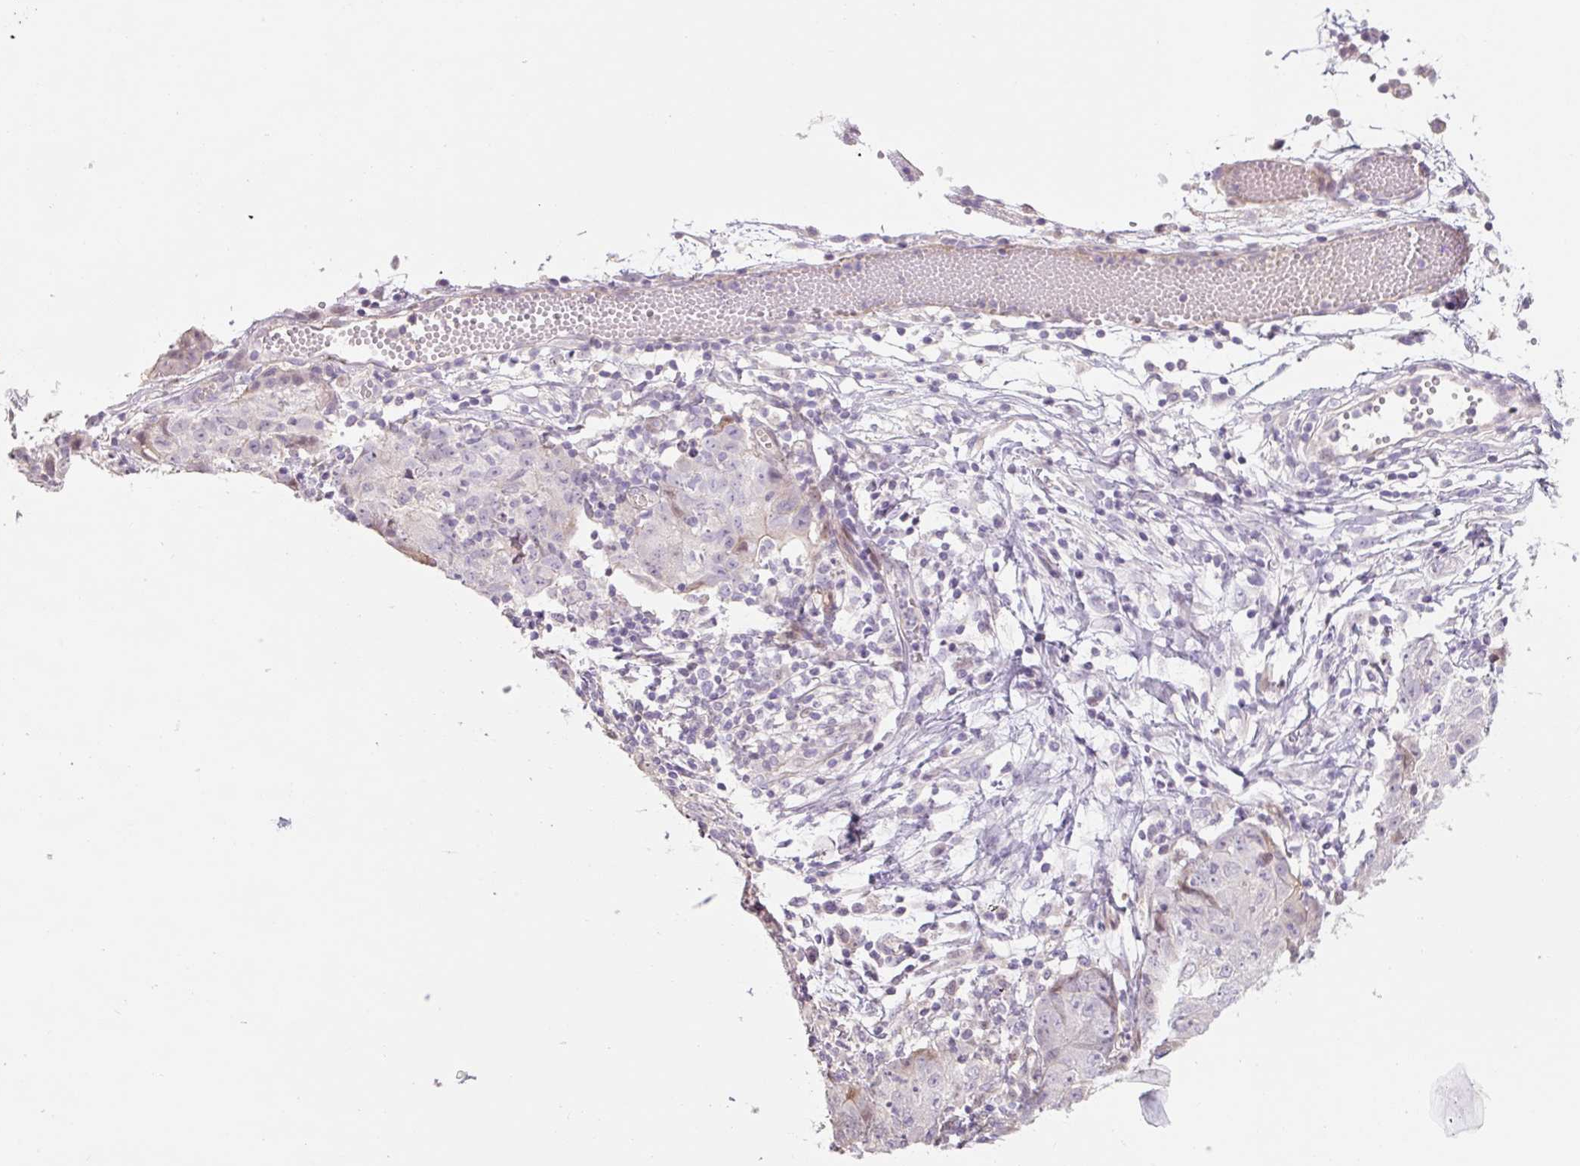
{"staining": {"intensity": "negative", "quantity": "none", "location": "none"}, "tissue": "ovarian cancer", "cell_type": "Tumor cells", "image_type": "cancer", "snomed": [{"axis": "morphology", "description": "Carcinoma, endometroid"}, {"axis": "topography", "description": "Ovary"}], "caption": "This micrograph is of endometroid carcinoma (ovarian) stained with IHC to label a protein in brown with the nuclei are counter-stained blue. There is no expression in tumor cells.", "gene": "ZNF552", "patient": {"sex": "female", "age": 42}}